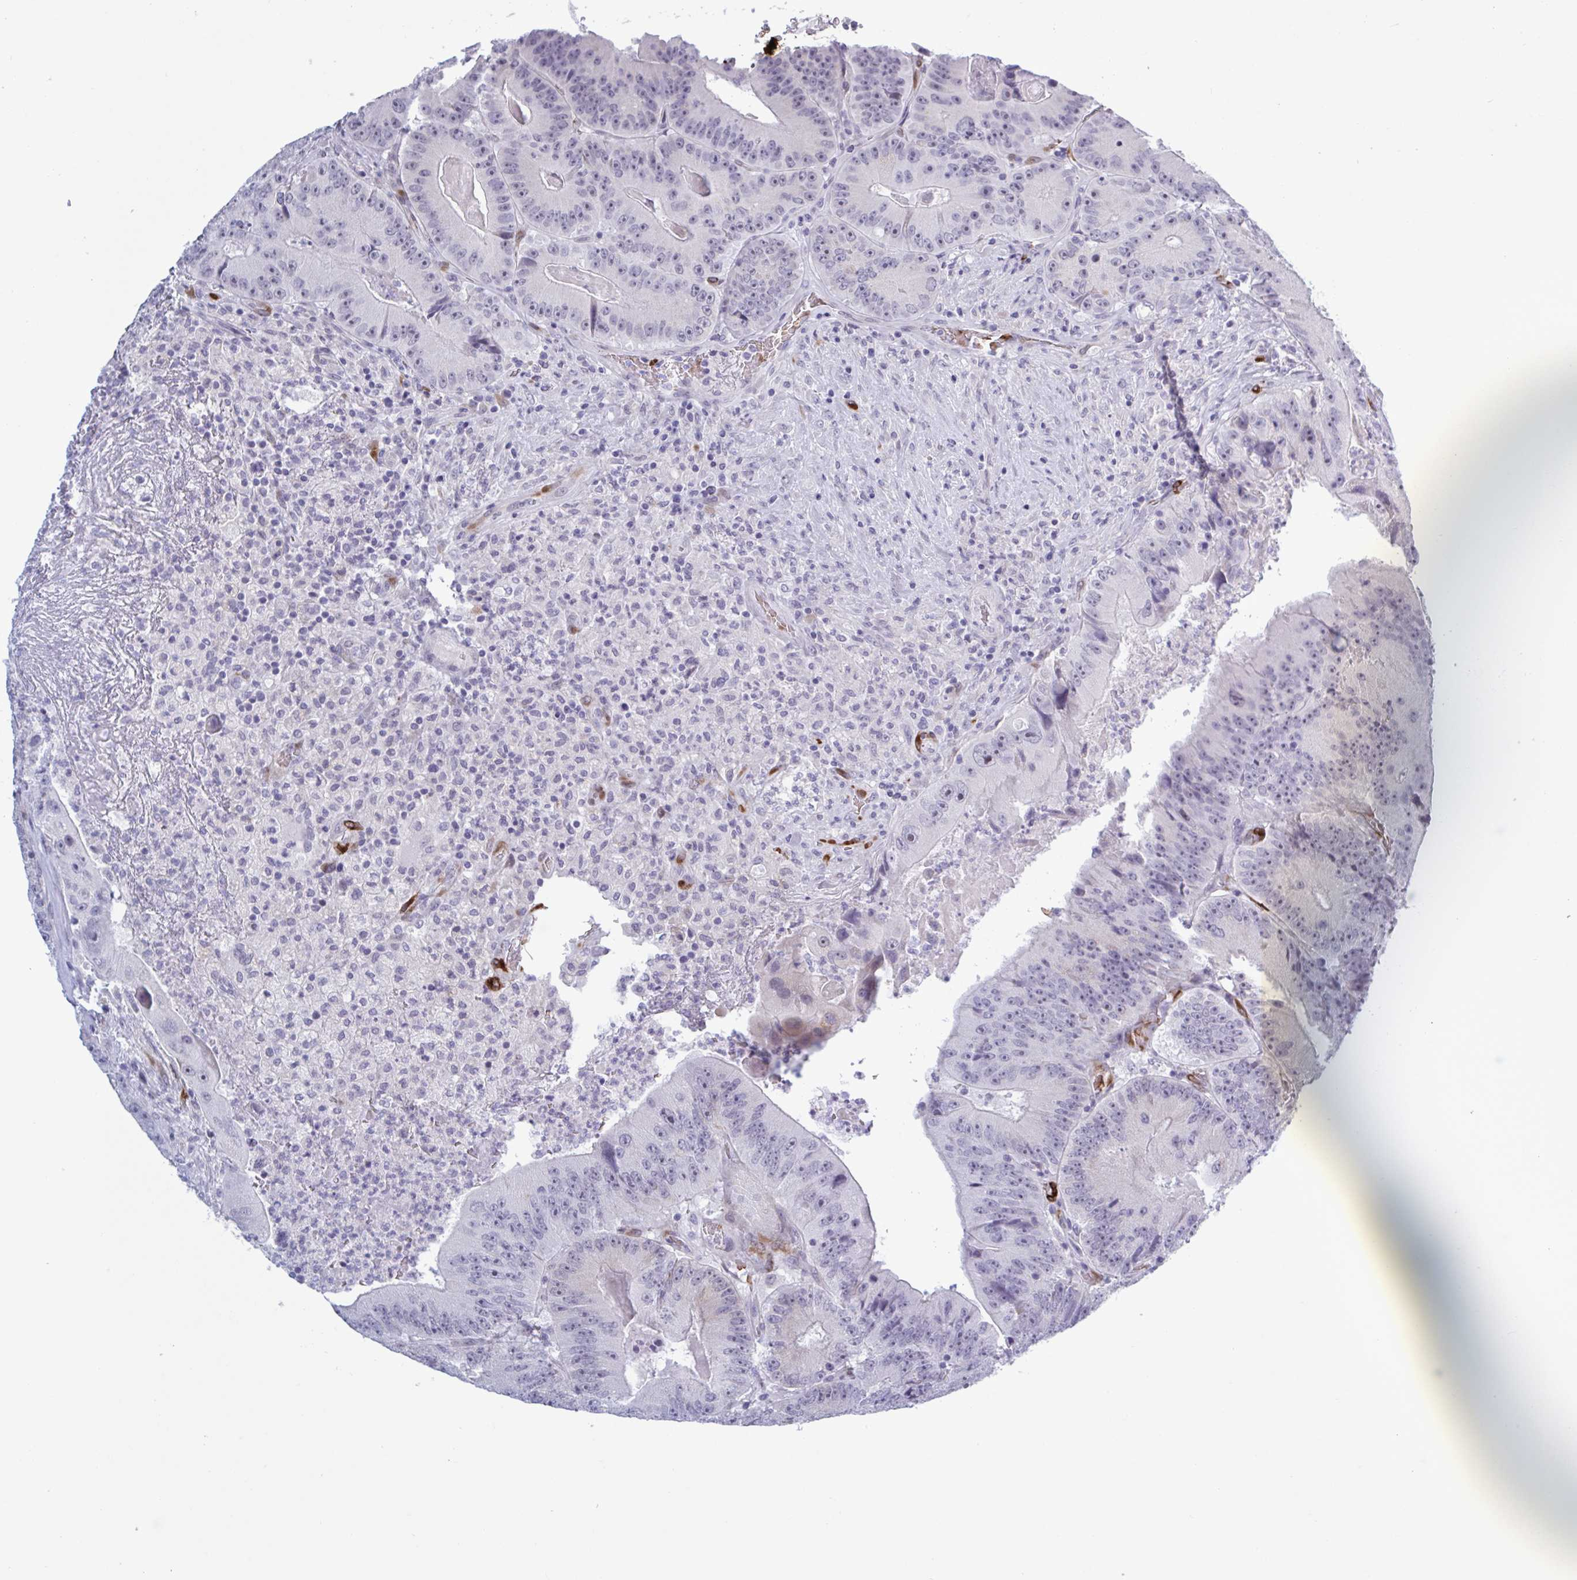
{"staining": {"intensity": "negative", "quantity": "none", "location": "none"}, "tissue": "colorectal cancer", "cell_type": "Tumor cells", "image_type": "cancer", "snomed": [{"axis": "morphology", "description": "Adenocarcinoma, NOS"}, {"axis": "topography", "description": "Colon"}], "caption": "Protein analysis of adenocarcinoma (colorectal) displays no significant staining in tumor cells. Nuclei are stained in blue.", "gene": "HSD11B2", "patient": {"sex": "female", "age": 86}}